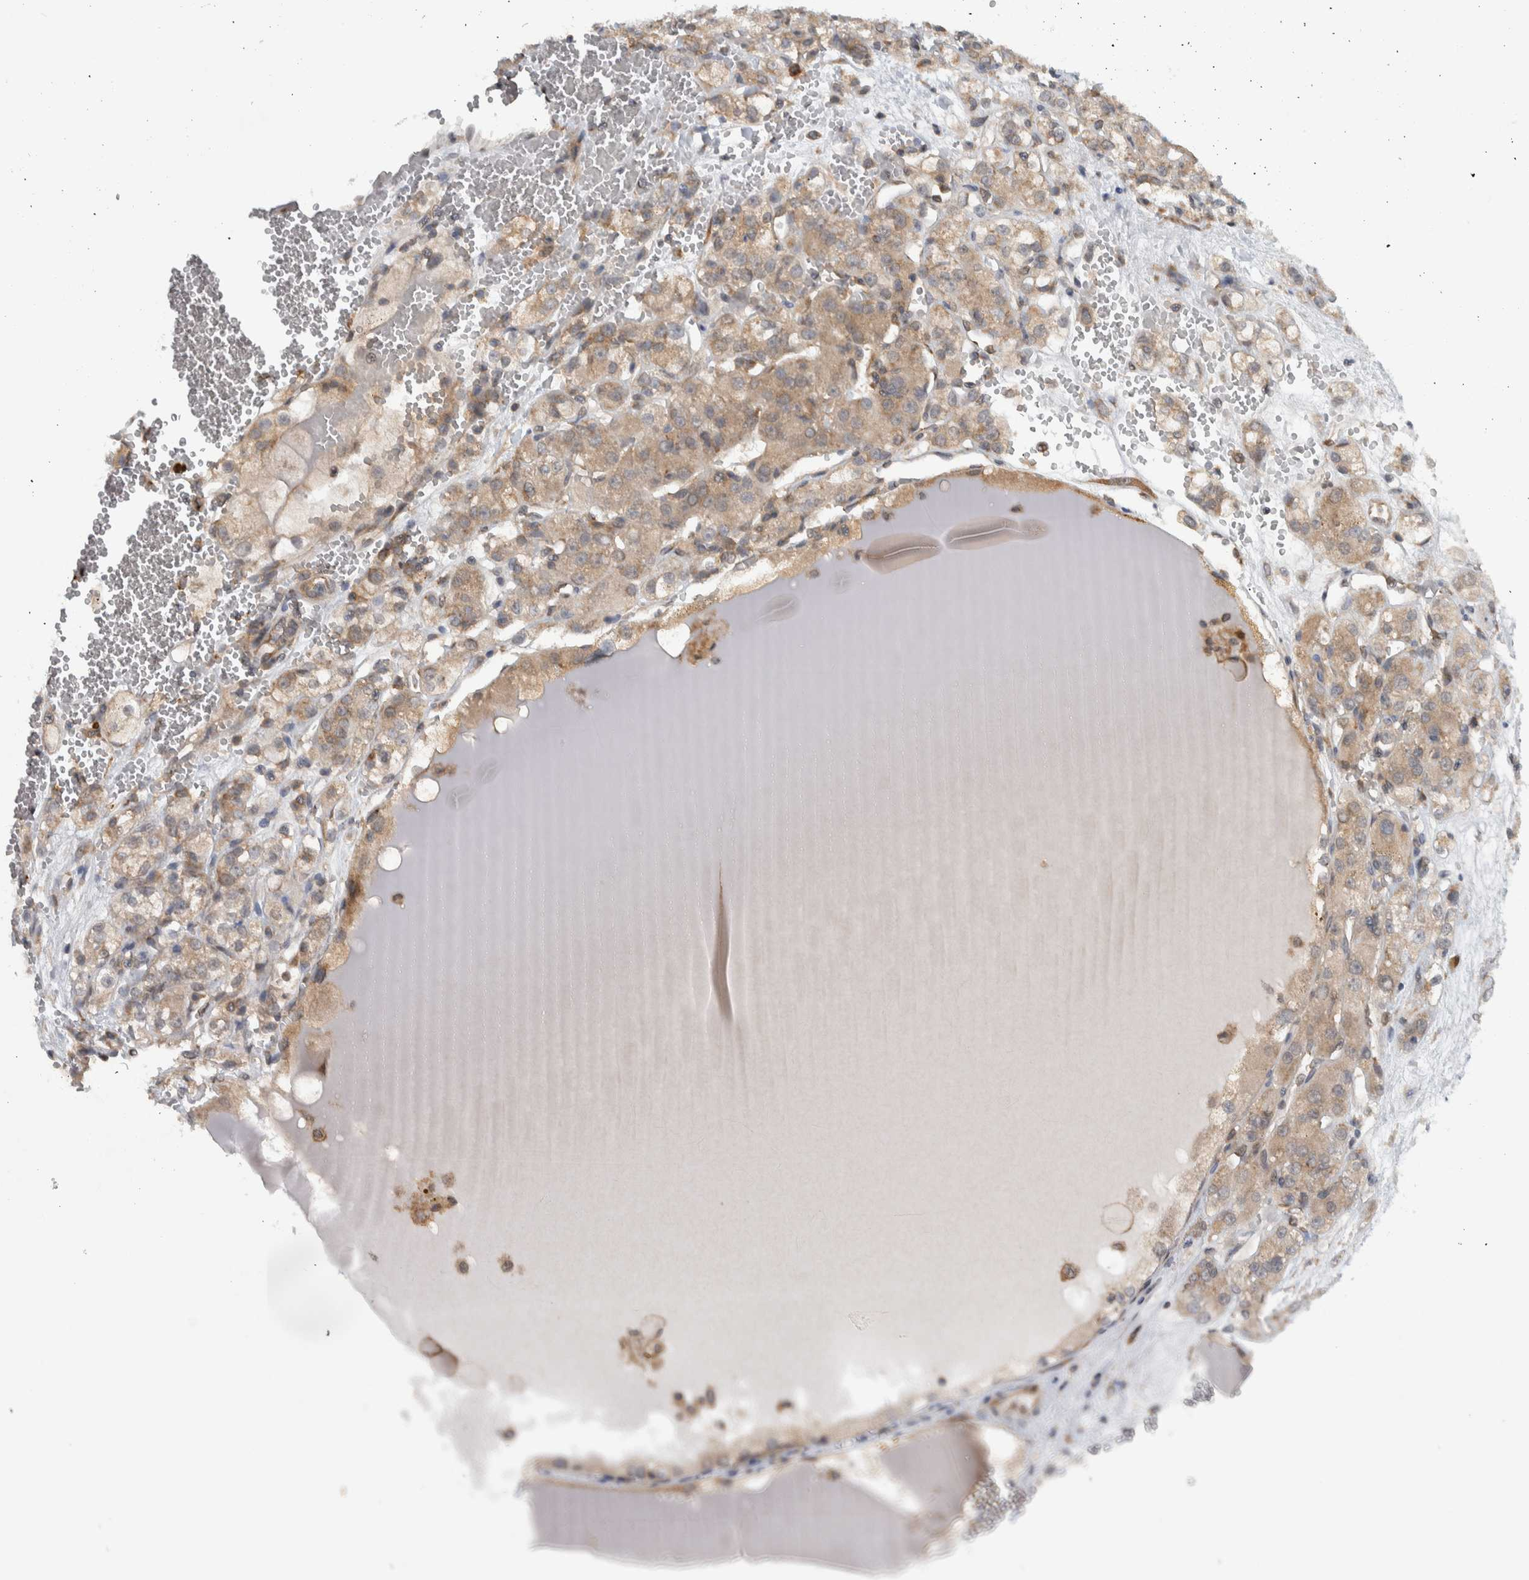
{"staining": {"intensity": "weak", "quantity": "25%-75%", "location": "cytoplasmic/membranous"}, "tissue": "renal cancer", "cell_type": "Tumor cells", "image_type": "cancer", "snomed": [{"axis": "morphology", "description": "Normal tissue, NOS"}, {"axis": "morphology", "description": "Adenocarcinoma, NOS"}, {"axis": "topography", "description": "Kidney"}], "caption": "Human renal cancer stained with a protein marker demonstrates weak staining in tumor cells.", "gene": "CCDC43", "patient": {"sex": "male", "age": 61}}